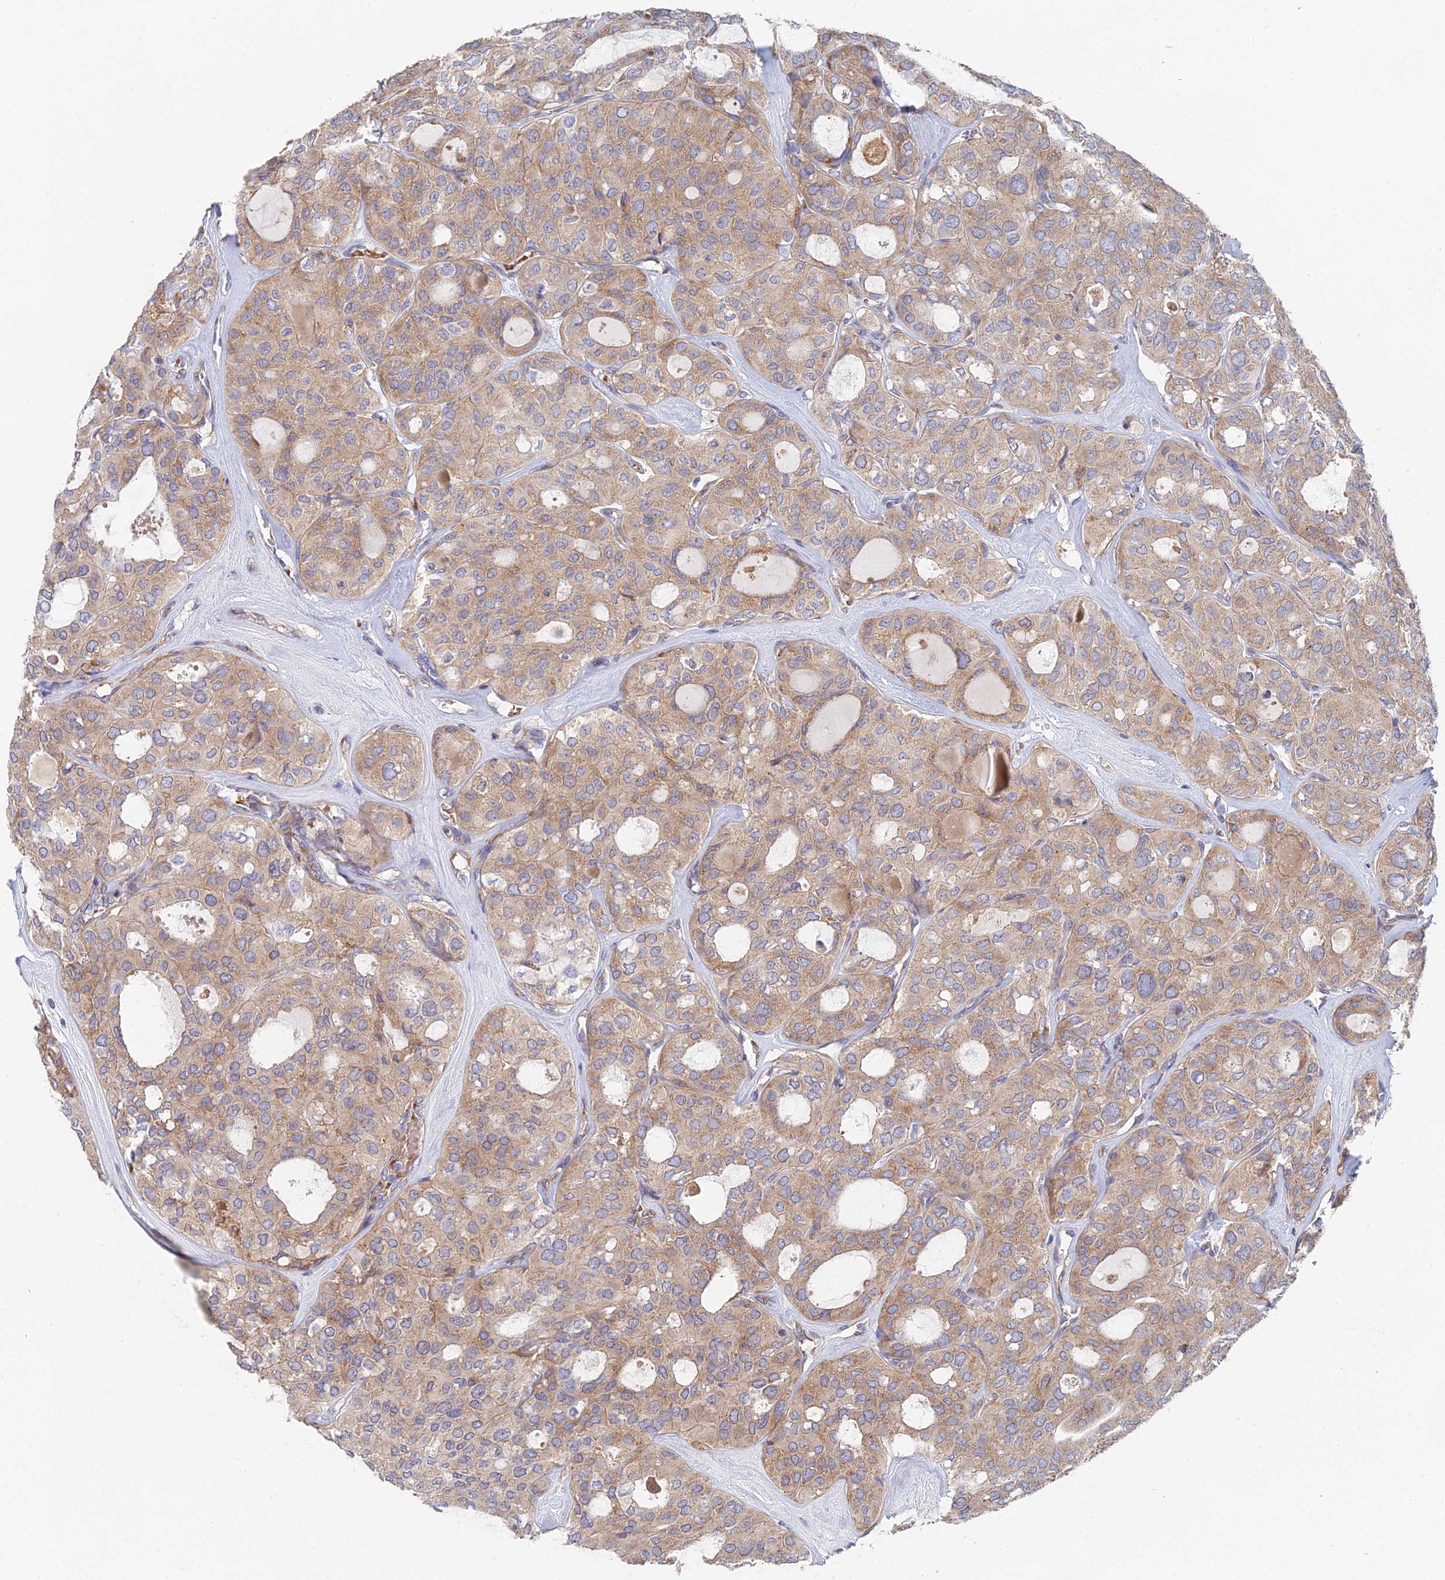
{"staining": {"intensity": "weak", "quantity": ">75%", "location": "cytoplasmic/membranous"}, "tissue": "thyroid cancer", "cell_type": "Tumor cells", "image_type": "cancer", "snomed": [{"axis": "morphology", "description": "Follicular adenoma carcinoma, NOS"}, {"axis": "topography", "description": "Thyroid gland"}], "caption": "Protein expression analysis of follicular adenoma carcinoma (thyroid) shows weak cytoplasmic/membranous staining in about >75% of tumor cells. (DAB (3,3'-diaminobenzidine) = brown stain, brightfield microscopy at high magnification).", "gene": "ELOF1", "patient": {"sex": "male", "age": 75}}